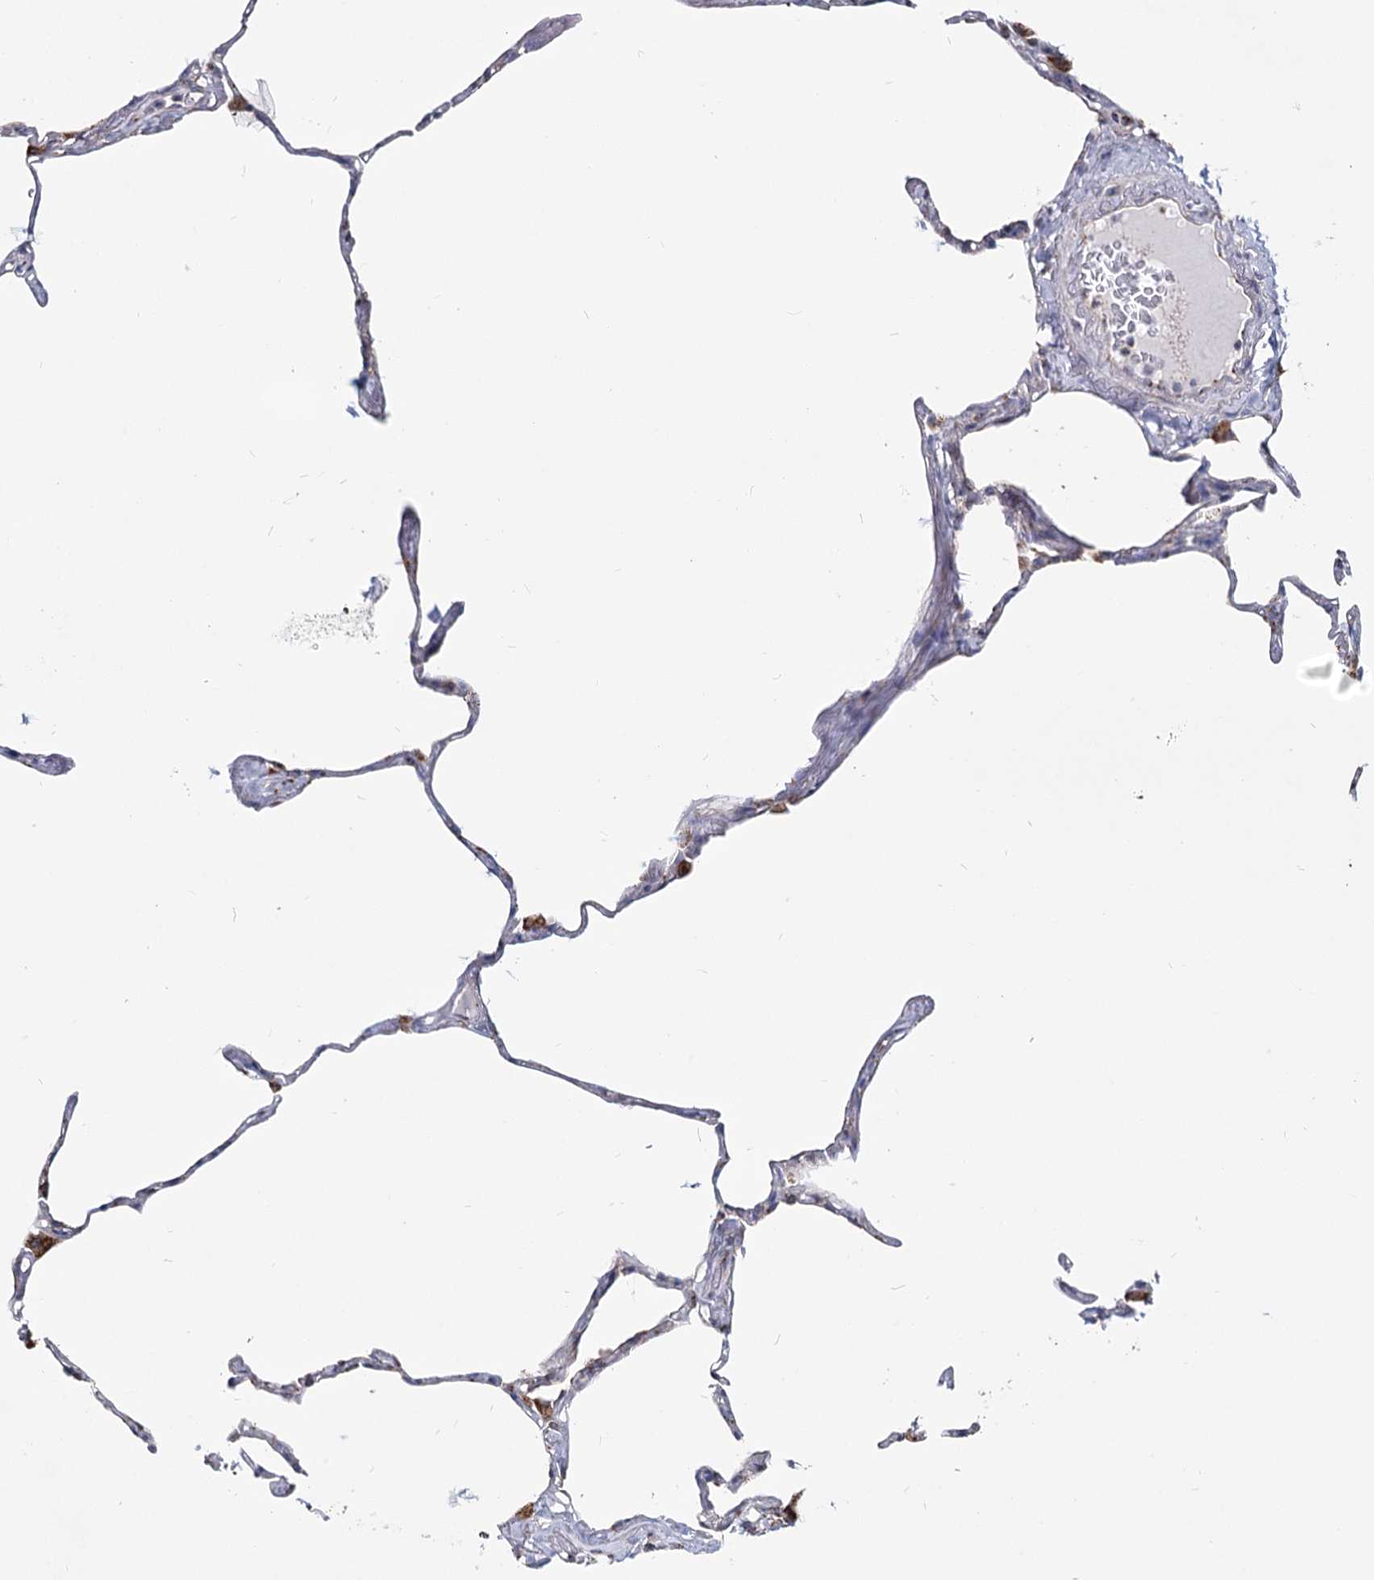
{"staining": {"intensity": "moderate", "quantity": "<25%", "location": "cytoplasmic/membranous"}, "tissue": "lung", "cell_type": "Alveolar cells", "image_type": "normal", "snomed": [{"axis": "morphology", "description": "Normal tissue, NOS"}, {"axis": "topography", "description": "Lung"}], "caption": "DAB immunohistochemical staining of normal lung displays moderate cytoplasmic/membranous protein positivity in approximately <25% of alveolar cells. (Brightfield microscopy of DAB IHC at high magnification).", "gene": "CCDC73", "patient": {"sex": "male", "age": 65}}